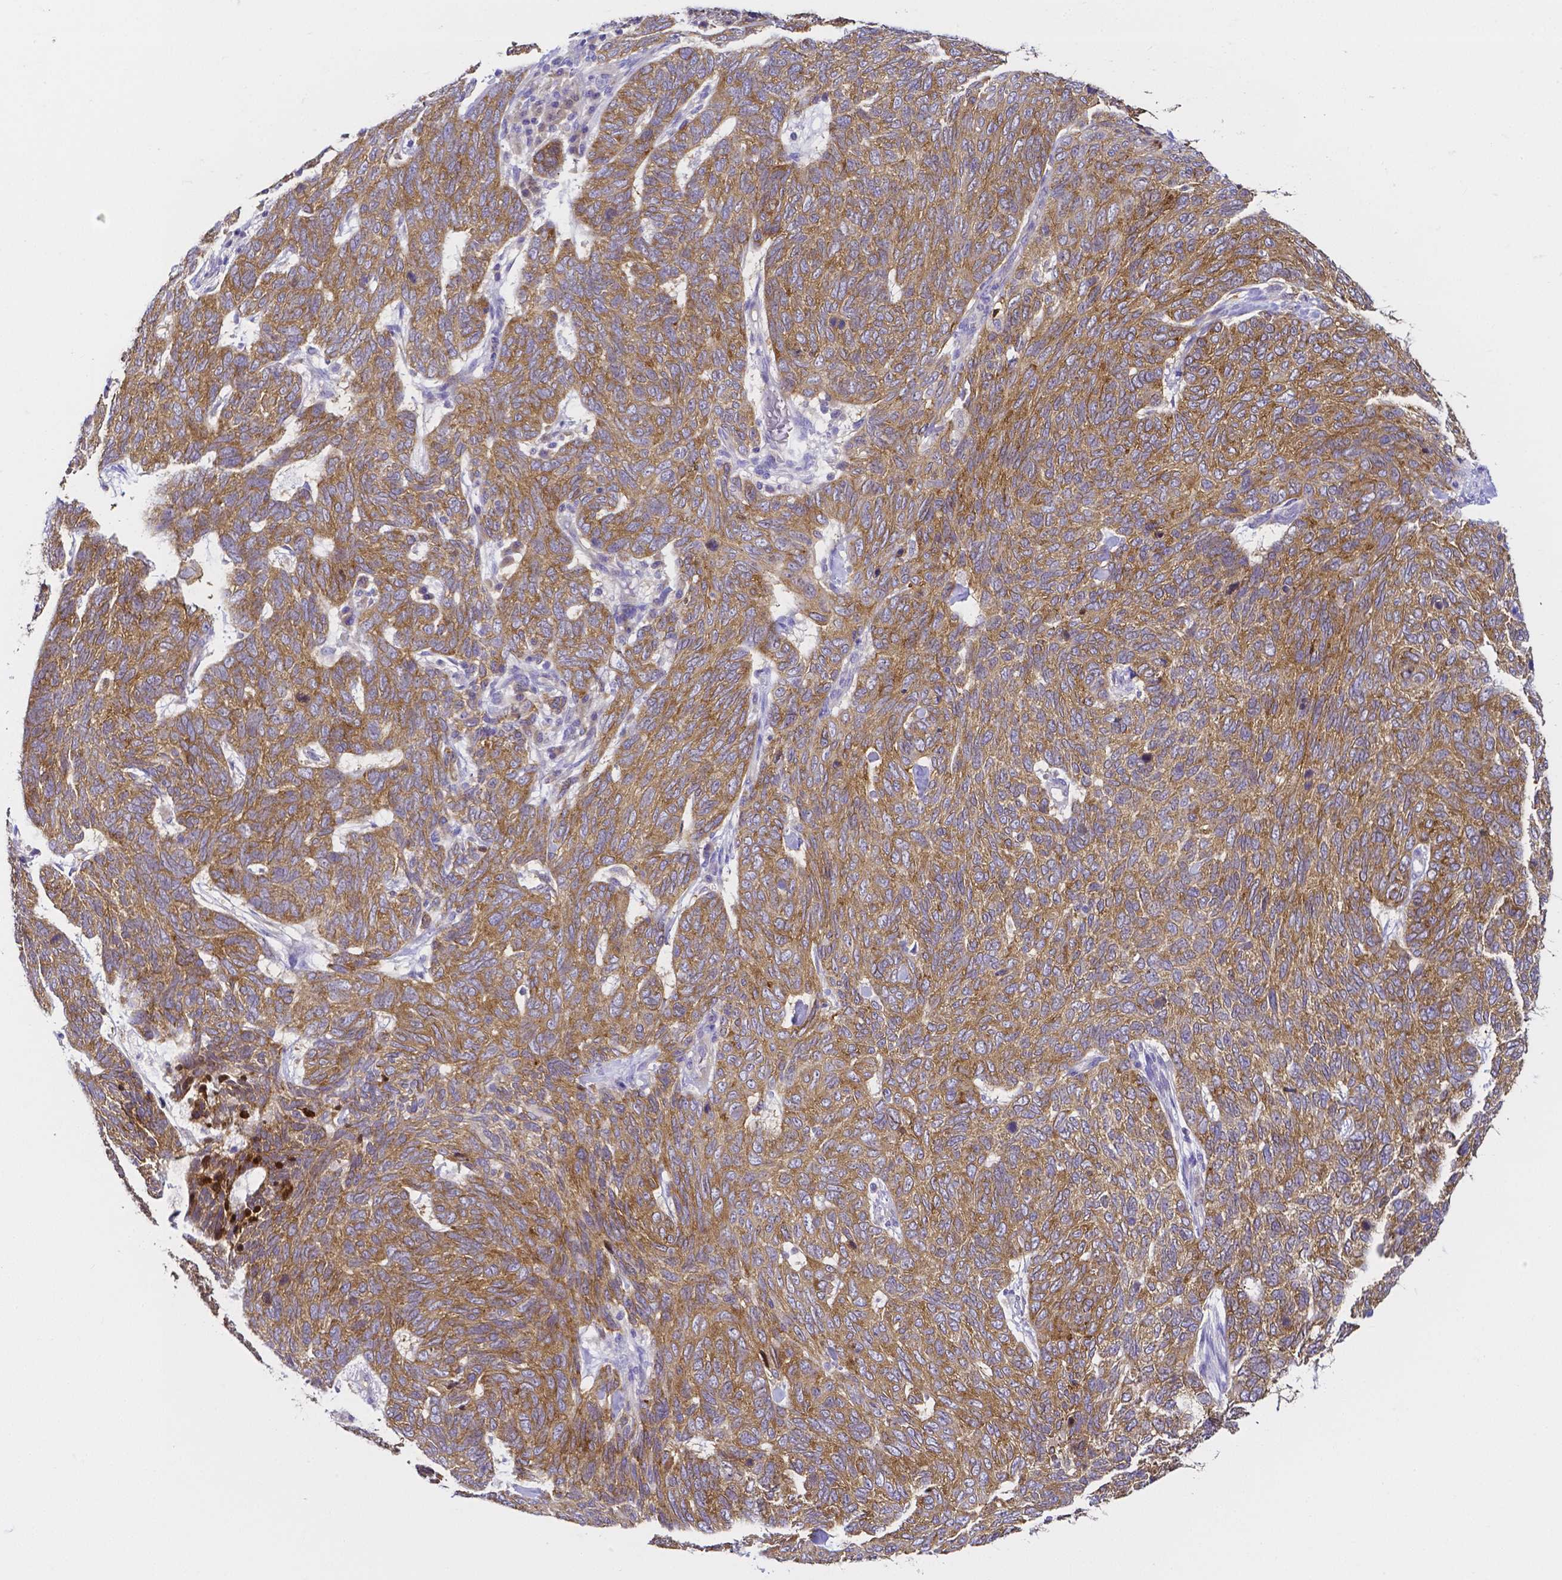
{"staining": {"intensity": "moderate", "quantity": ">75%", "location": "cytoplasmic/membranous"}, "tissue": "skin cancer", "cell_type": "Tumor cells", "image_type": "cancer", "snomed": [{"axis": "morphology", "description": "Basal cell carcinoma"}, {"axis": "topography", "description": "Skin"}], "caption": "Immunohistochemical staining of skin cancer (basal cell carcinoma) exhibits moderate cytoplasmic/membranous protein expression in about >75% of tumor cells. (brown staining indicates protein expression, while blue staining denotes nuclei).", "gene": "PKP3", "patient": {"sex": "female", "age": 65}}